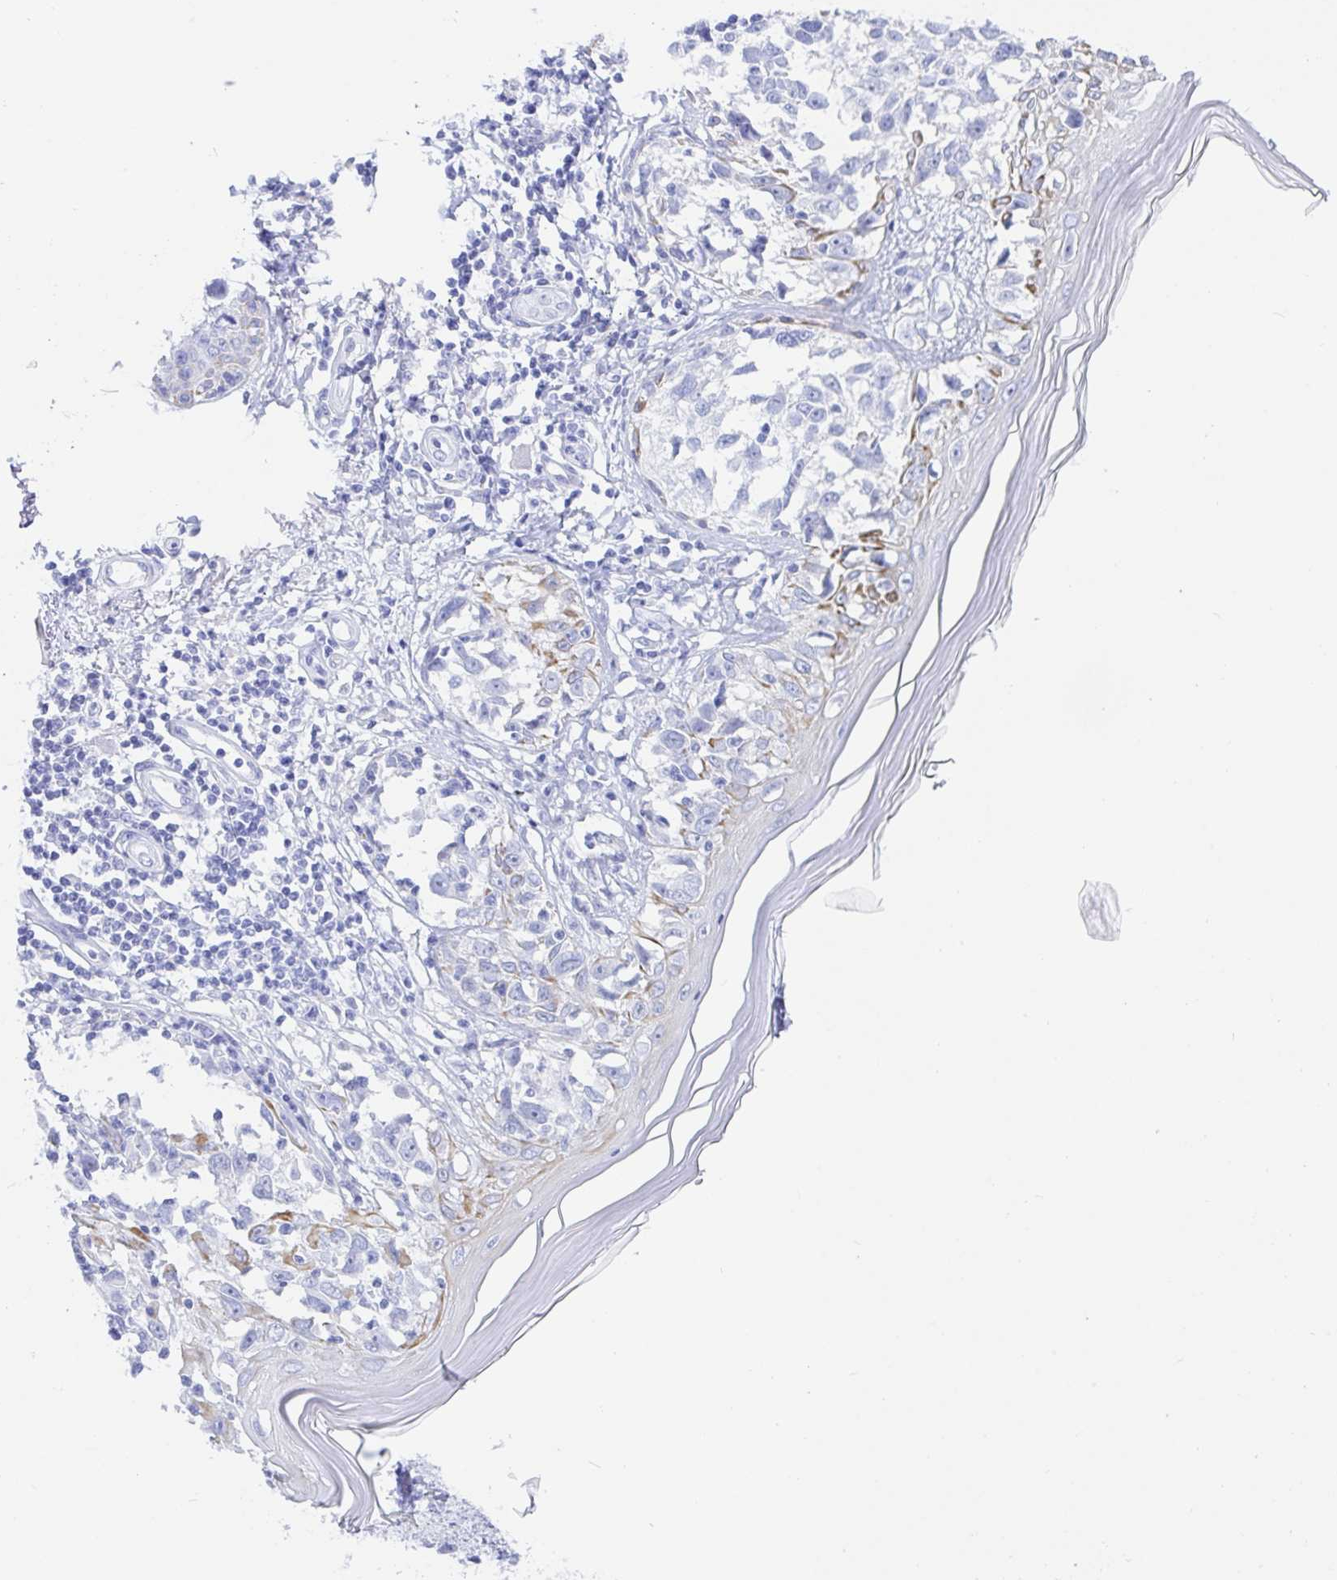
{"staining": {"intensity": "negative", "quantity": "none", "location": "none"}, "tissue": "melanoma", "cell_type": "Tumor cells", "image_type": "cancer", "snomed": [{"axis": "morphology", "description": "Malignant melanoma, NOS"}, {"axis": "topography", "description": "Skin"}], "caption": "A high-resolution micrograph shows immunohistochemistry (IHC) staining of malignant melanoma, which displays no significant expression in tumor cells.", "gene": "KCNH6", "patient": {"sex": "male", "age": 73}}